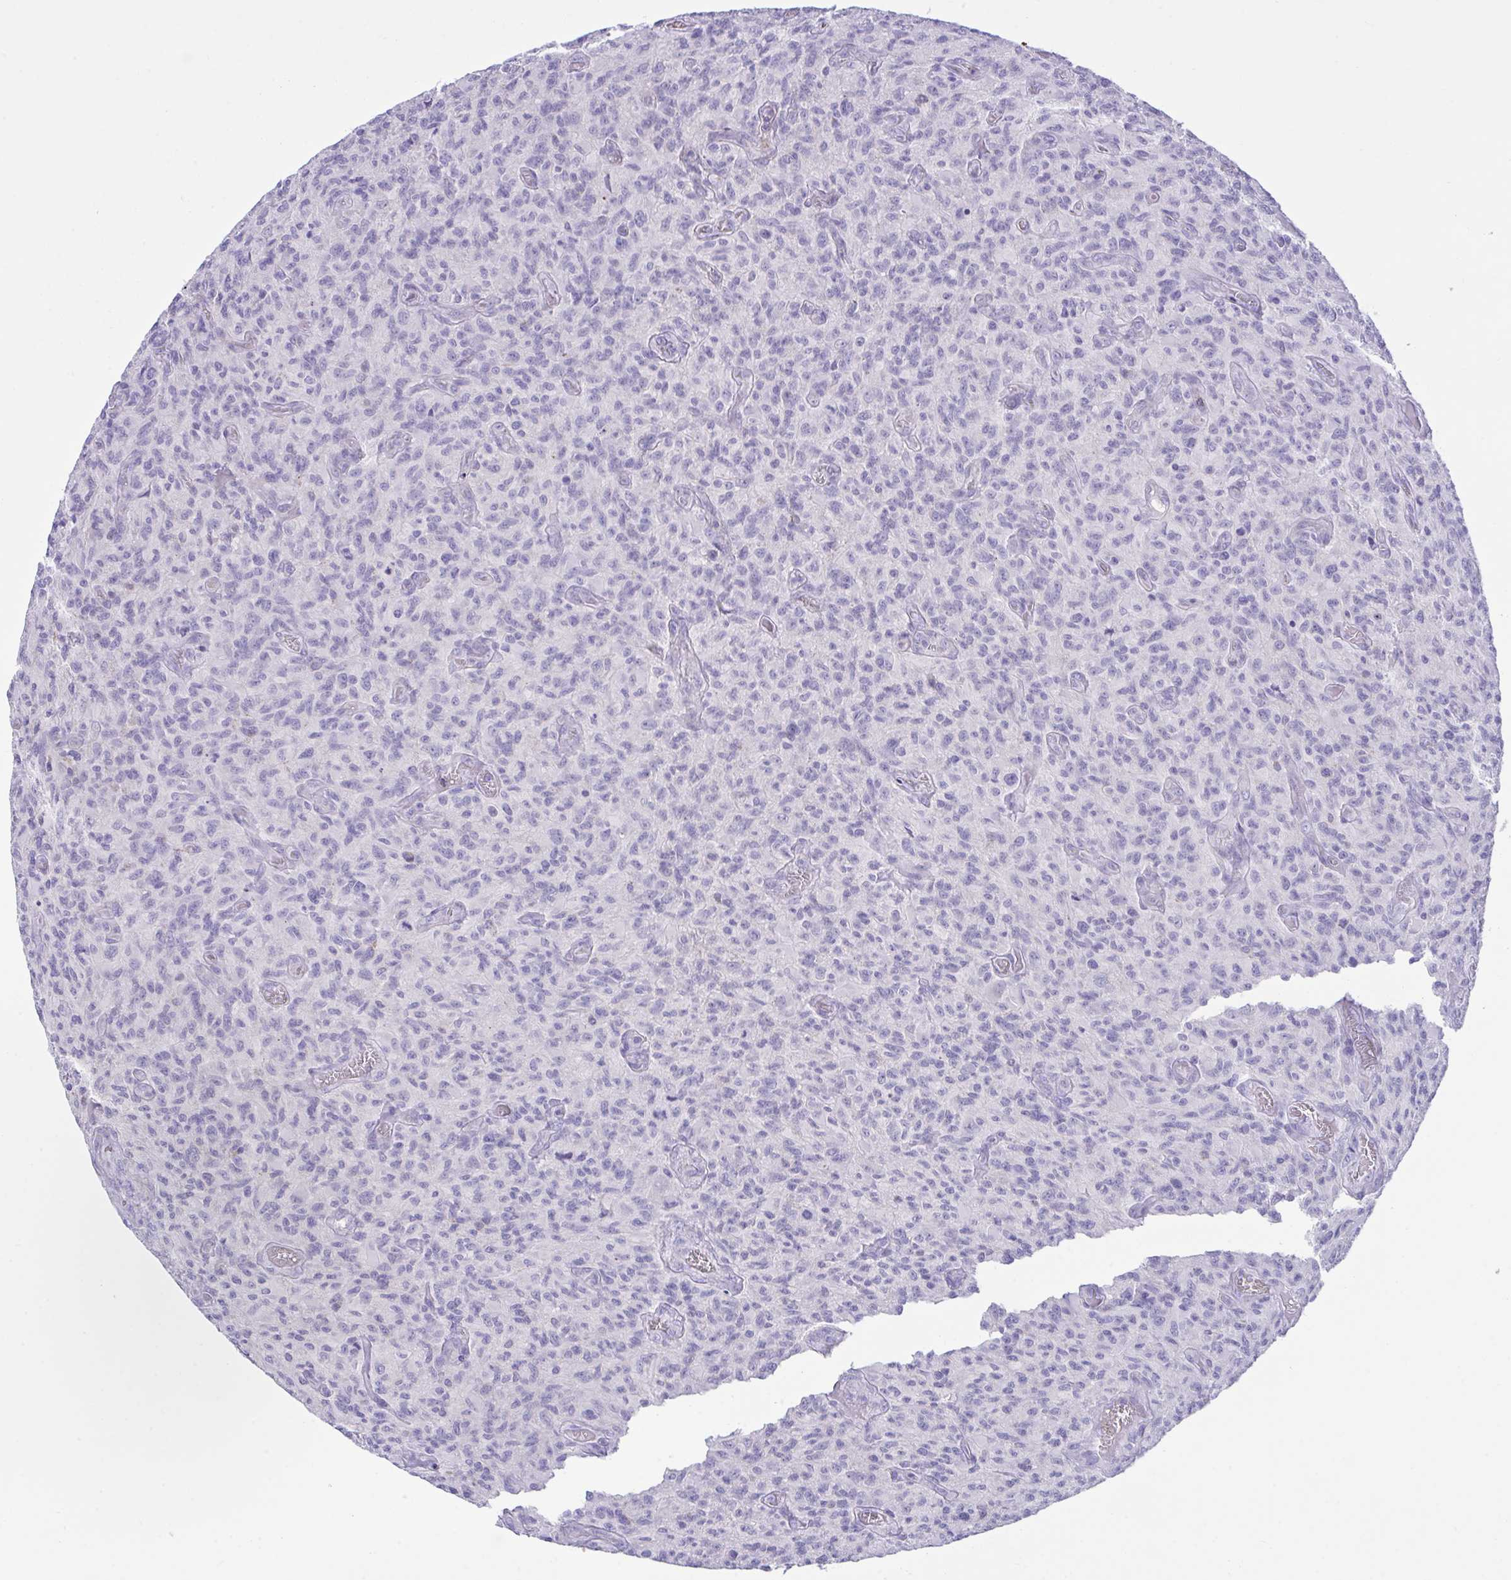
{"staining": {"intensity": "negative", "quantity": "none", "location": "none"}, "tissue": "glioma", "cell_type": "Tumor cells", "image_type": "cancer", "snomed": [{"axis": "morphology", "description": "Glioma, malignant, High grade"}, {"axis": "topography", "description": "Brain"}], "caption": "Tumor cells are negative for brown protein staining in glioma. The staining is performed using DAB (3,3'-diaminobenzidine) brown chromogen with nuclei counter-stained in using hematoxylin.", "gene": "PLEKHH1", "patient": {"sex": "male", "age": 61}}